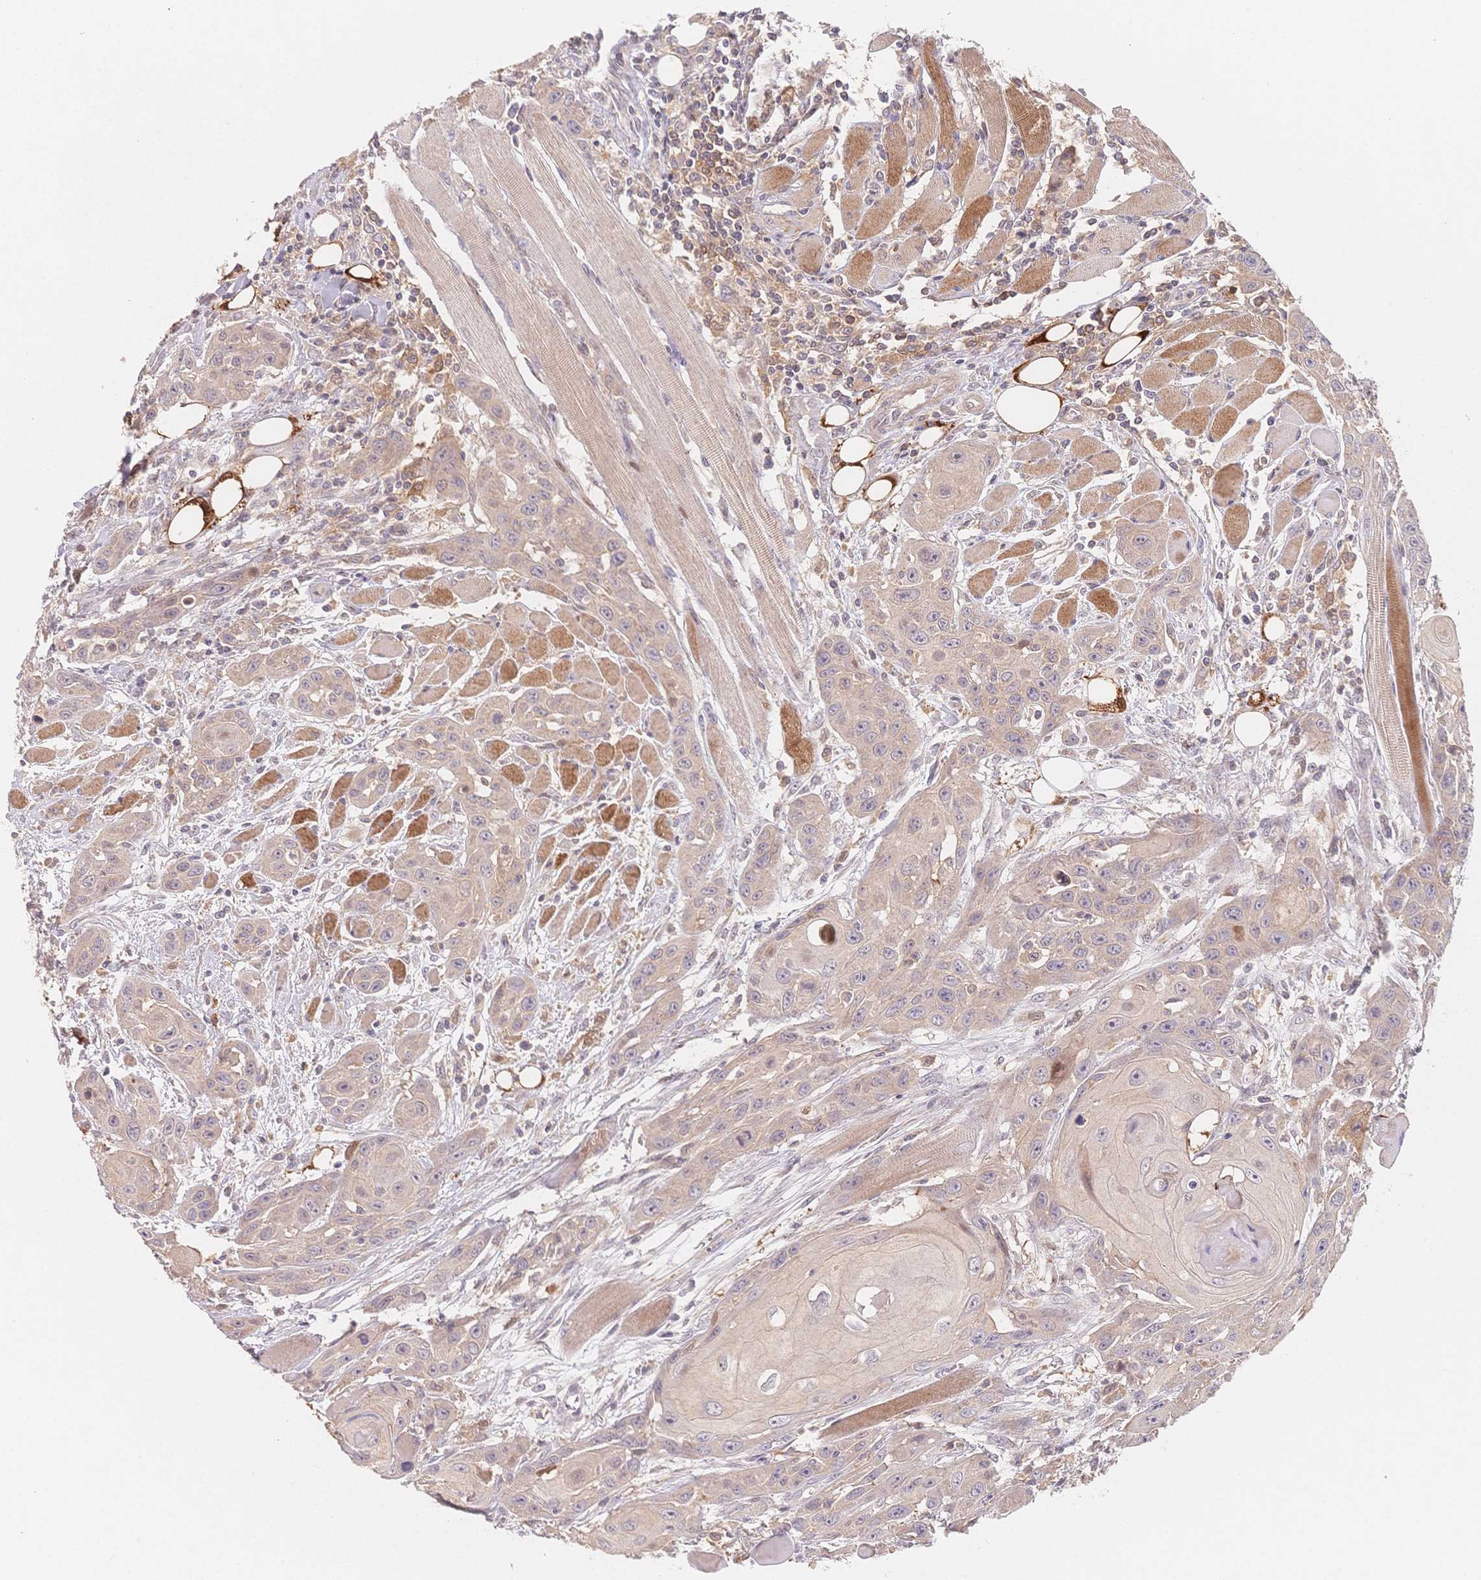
{"staining": {"intensity": "weak", "quantity": "<25%", "location": "cytoplasmic/membranous"}, "tissue": "head and neck cancer", "cell_type": "Tumor cells", "image_type": "cancer", "snomed": [{"axis": "morphology", "description": "Squamous cell carcinoma, NOS"}, {"axis": "topography", "description": "Head-Neck"}], "caption": "This photomicrograph is of head and neck cancer (squamous cell carcinoma) stained with immunohistochemistry to label a protein in brown with the nuclei are counter-stained blue. There is no staining in tumor cells.", "gene": "C12orf75", "patient": {"sex": "female", "age": 80}}